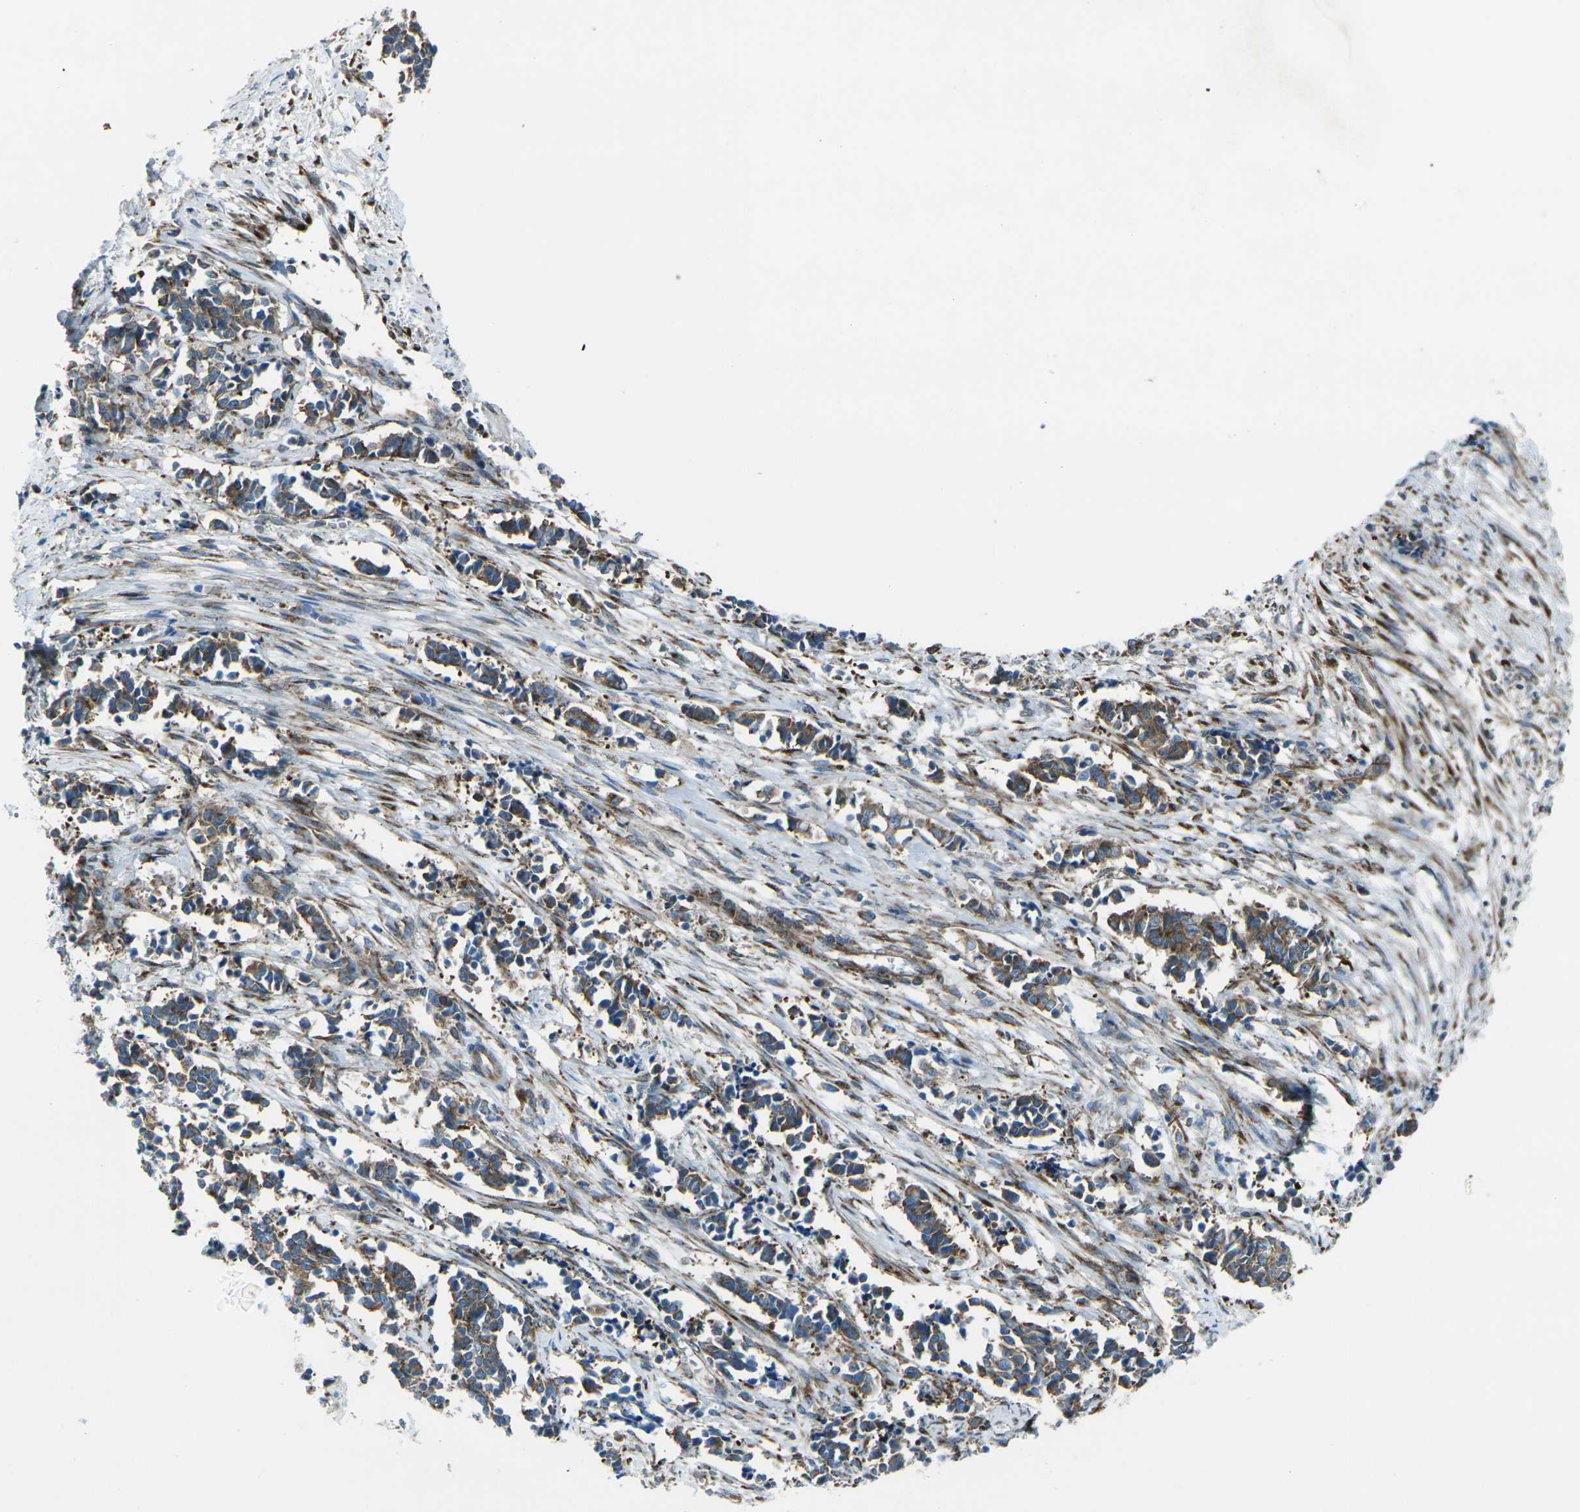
{"staining": {"intensity": "moderate", "quantity": ">75%", "location": "cytoplasmic/membranous"}, "tissue": "cervical cancer", "cell_type": "Tumor cells", "image_type": "cancer", "snomed": [{"axis": "morphology", "description": "Normal tissue, NOS"}, {"axis": "morphology", "description": "Squamous cell carcinoma, NOS"}, {"axis": "topography", "description": "Cervix"}], "caption": "There is medium levels of moderate cytoplasmic/membranous expression in tumor cells of cervical cancer, as demonstrated by immunohistochemical staining (brown color).", "gene": "CELSR2", "patient": {"sex": "female", "age": 35}}